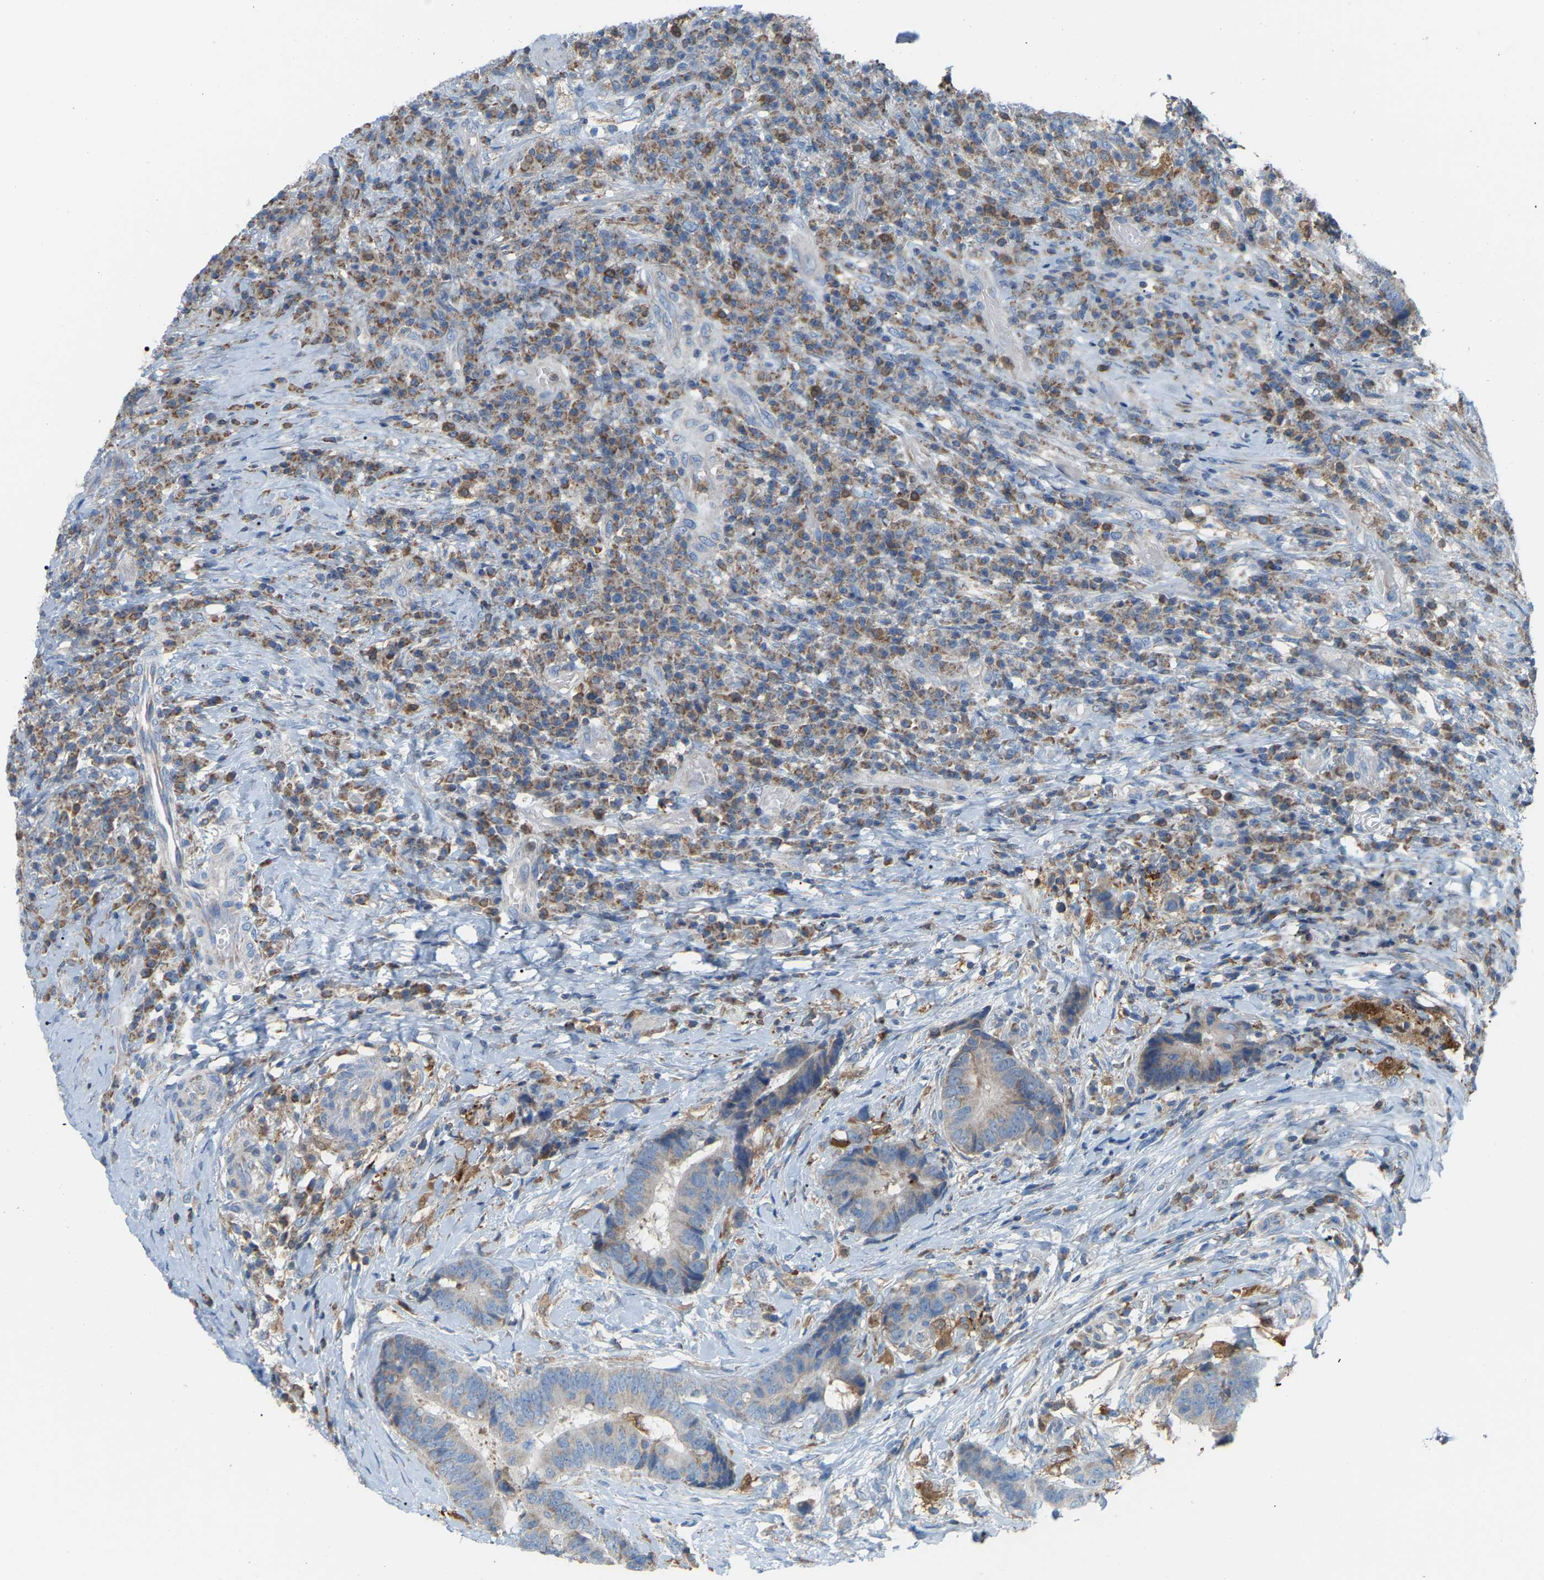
{"staining": {"intensity": "negative", "quantity": "none", "location": "none"}, "tissue": "colorectal cancer", "cell_type": "Tumor cells", "image_type": "cancer", "snomed": [{"axis": "morphology", "description": "Adenocarcinoma, NOS"}, {"axis": "topography", "description": "Rectum"}, {"axis": "topography", "description": "Anal"}], "caption": "Immunohistochemistry histopathology image of neoplastic tissue: adenocarcinoma (colorectal) stained with DAB (3,3'-diaminobenzidine) exhibits no significant protein positivity in tumor cells. (Immunohistochemistry, brightfield microscopy, high magnification).", "gene": "CROT", "patient": {"sex": "female", "age": 89}}